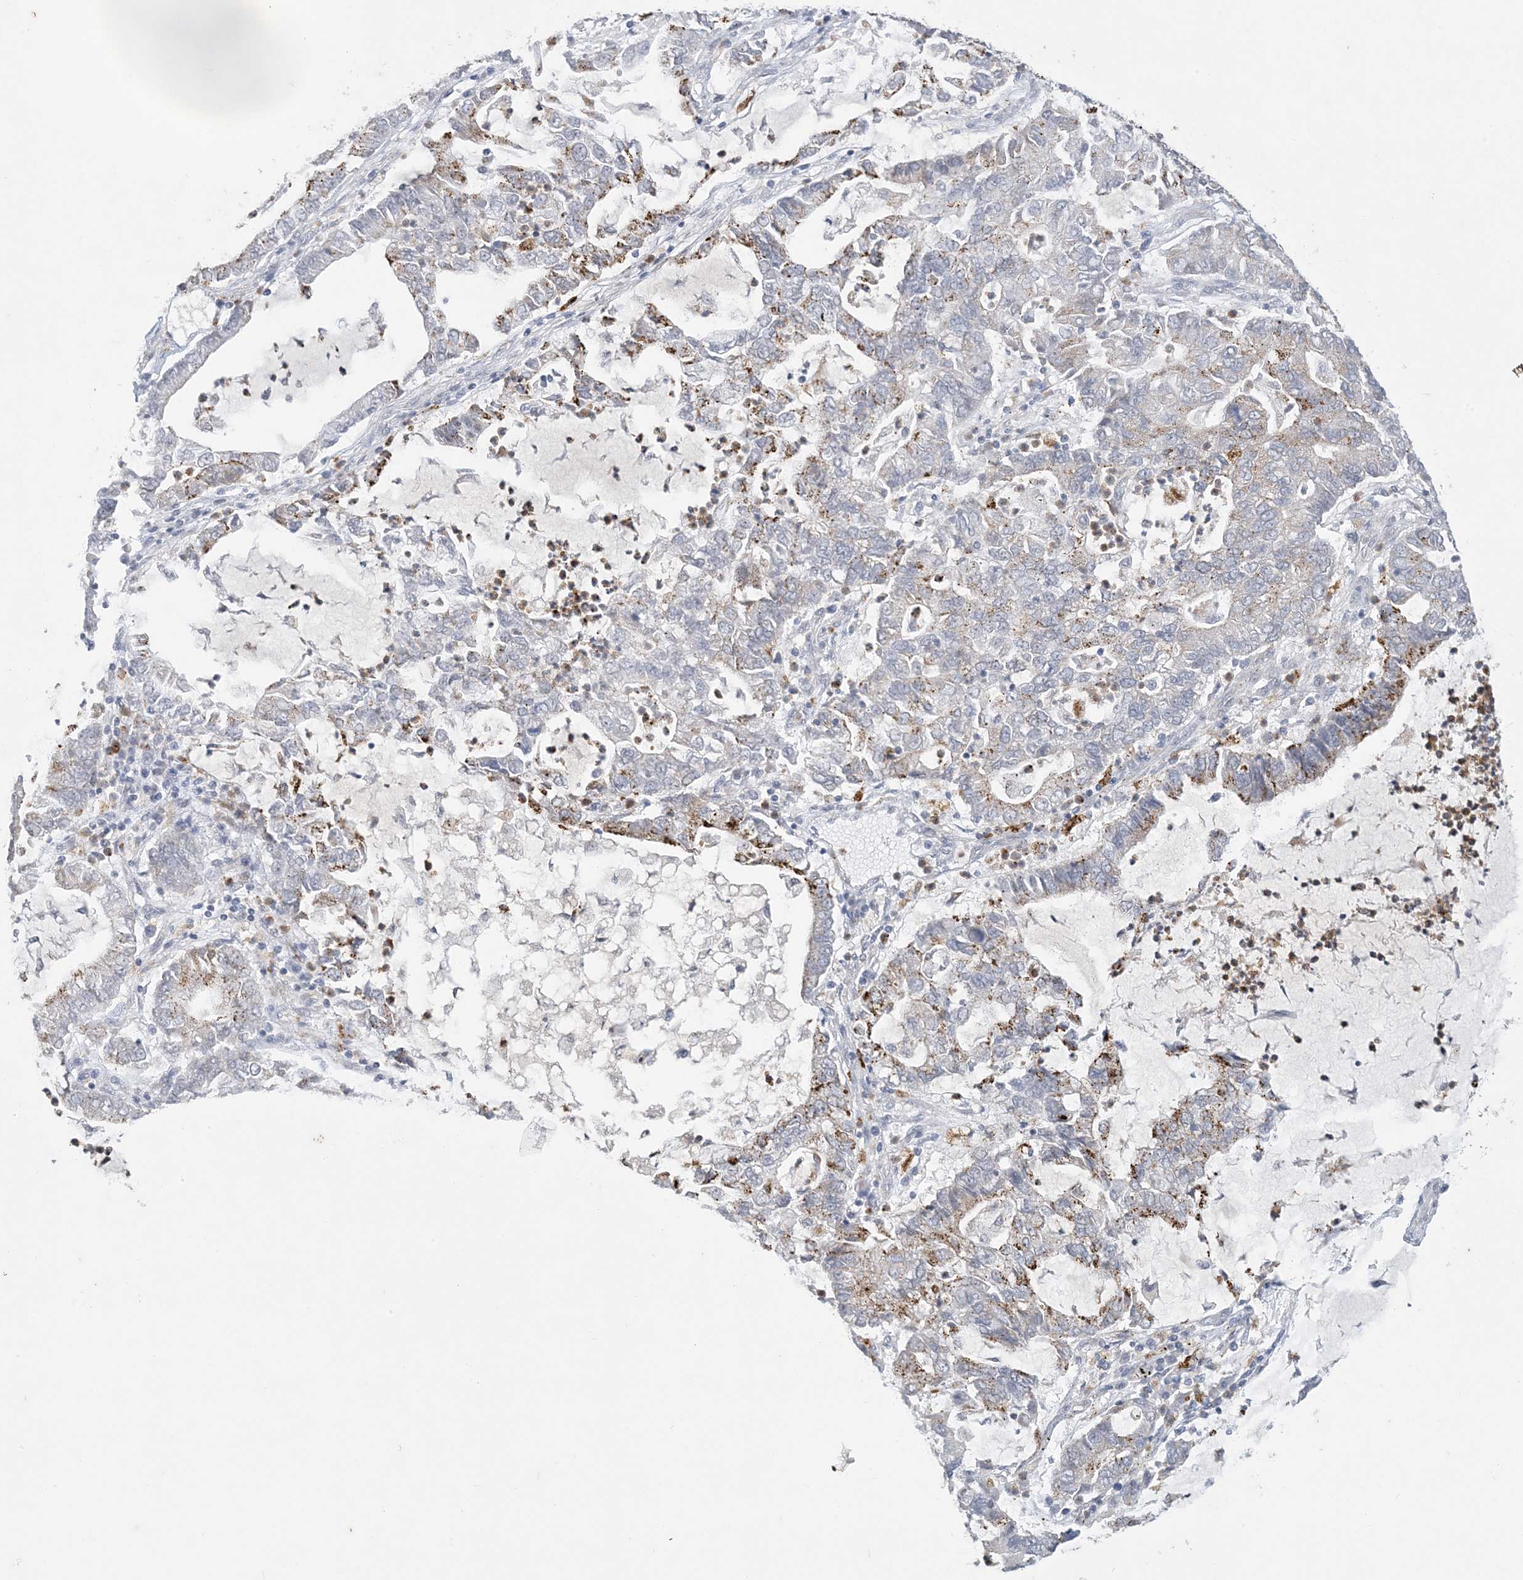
{"staining": {"intensity": "moderate", "quantity": "25%-75%", "location": "cytoplasmic/membranous"}, "tissue": "lung cancer", "cell_type": "Tumor cells", "image_type": "cancer", "snomed": [{"axis": "morphology", "description": "Adenocarcinoma, NOS"}, {"axis": "topography", "description": "Lung"}], "caption": "Human adenocarcinoma (lung) stained for a protein (brown) shows moderate cytoplasmic/membranous positive positivity in about 25%-75% of tumor cells.", "gene": "KIF3A", "patient": {"sex": "female", "age": 51}}